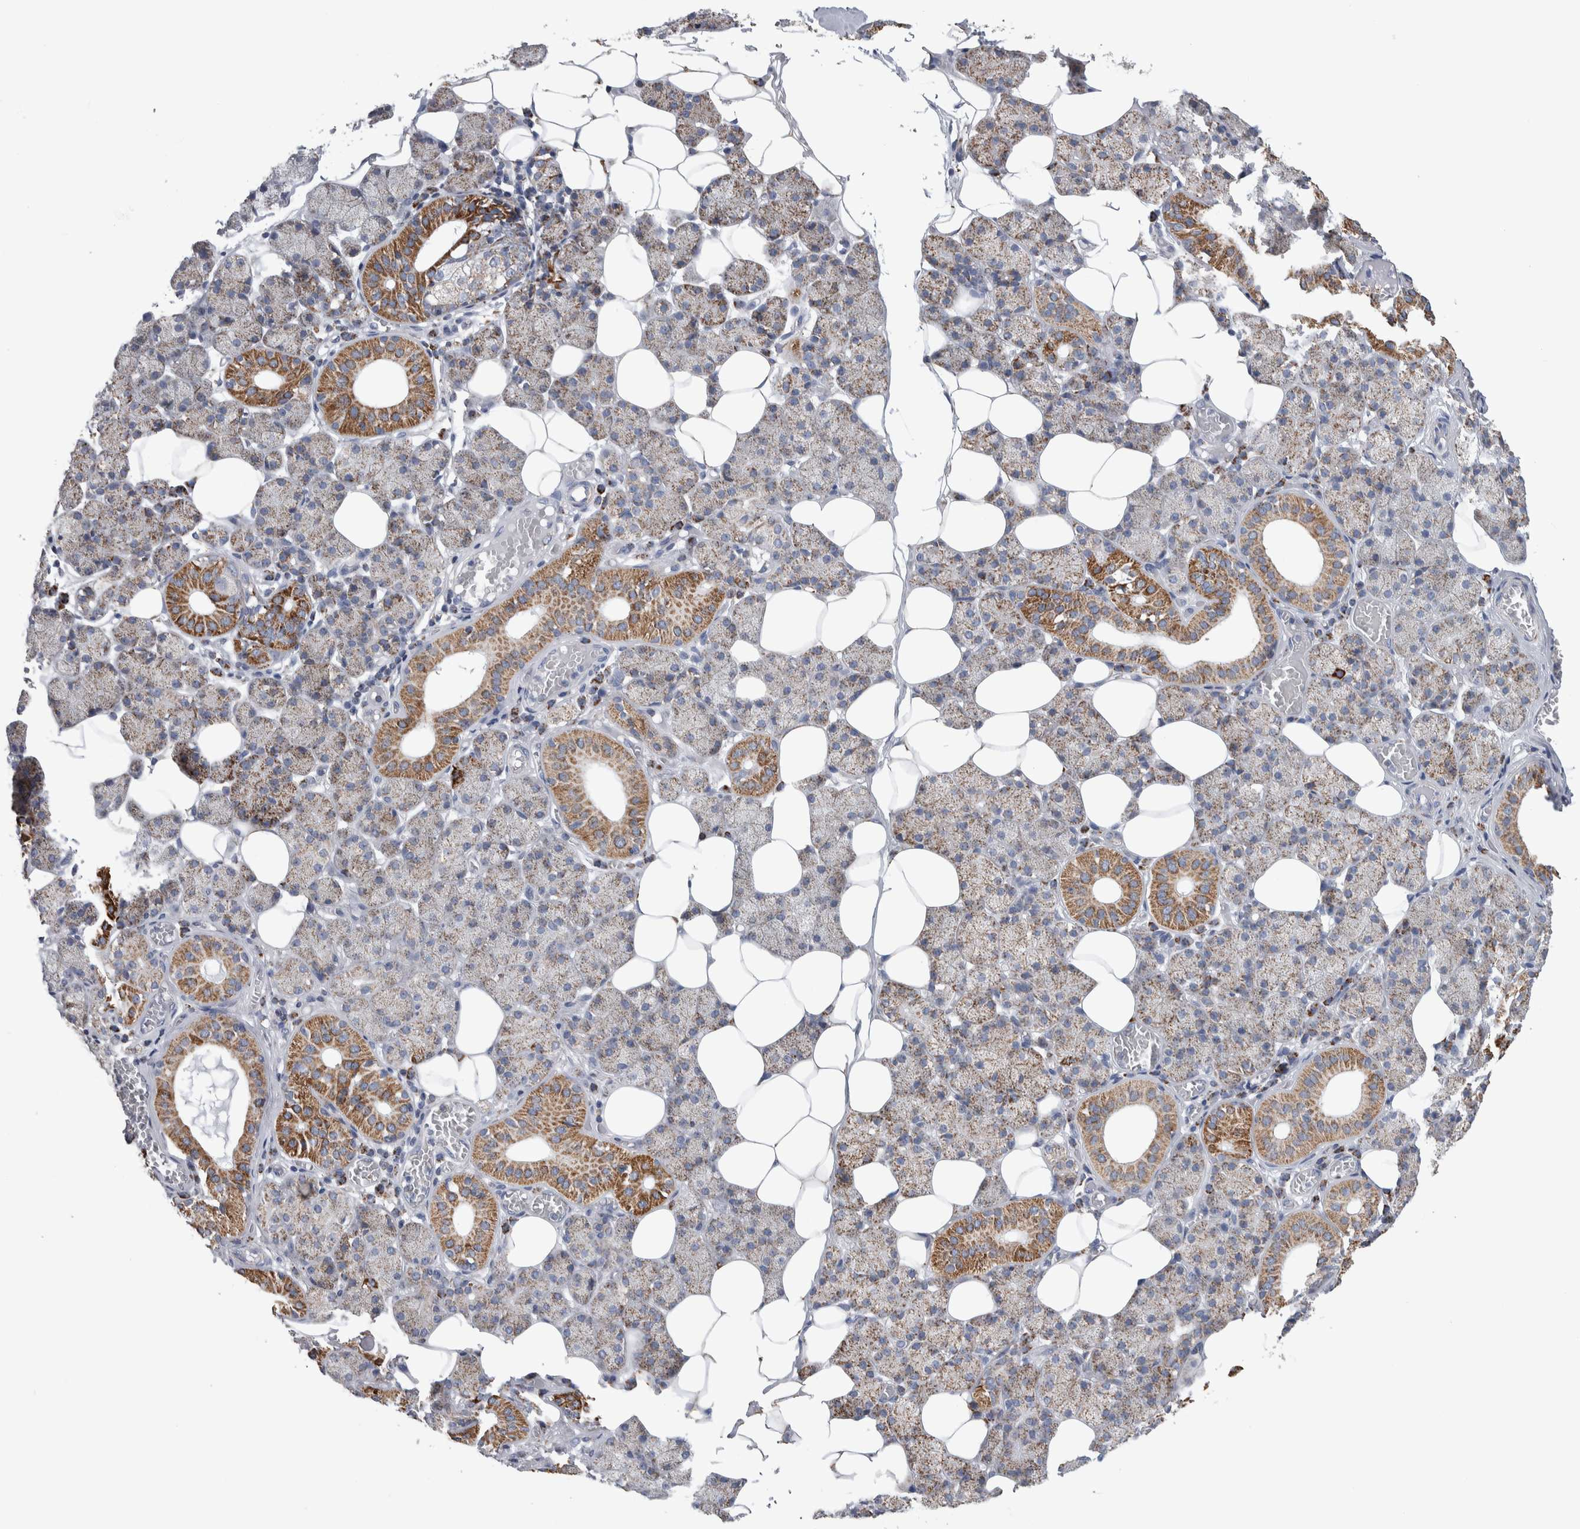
{"staining": {"intensity": "moderate", "quantity": "25%-75%", "location": "cytoplasmic/membranous"}, "tissue": "salivary gland", "cell_type": "Glandular cells", "image_type": "normal", "snomed": [{"axis": "morphology", "description": "Normal tissue, NOS"}, {"axis": "topography", "description": "Salivary gland"}], "caption": "Salivary gland stained with immunohistochemistry (IHC) displays moderate cytoplasmic/membranous positivity in approximately 25%-75% of glandular cells.", "gene": "ETFA", "patient": {"sex": "female", "age": 33}}